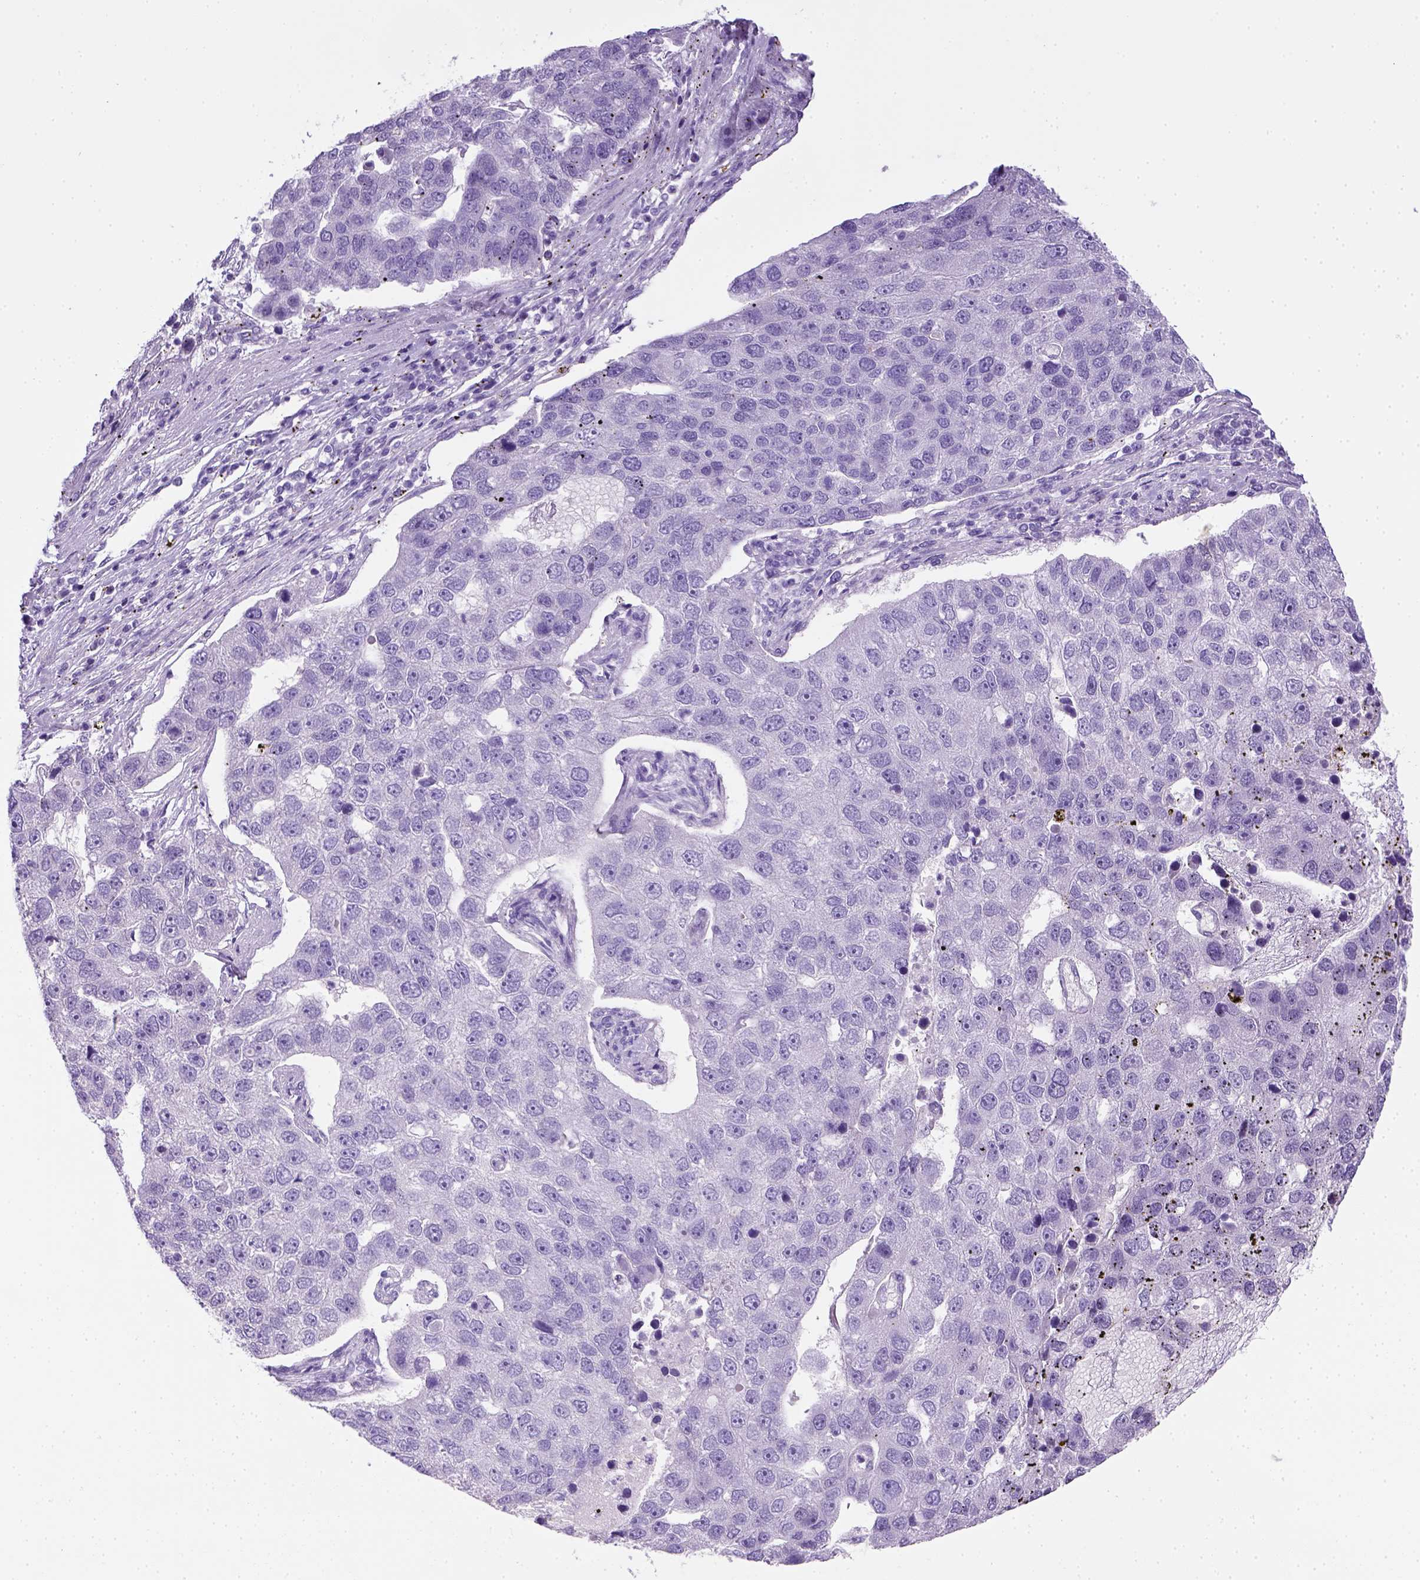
{"staining": {"intensity": "negative", "quantity": "none", "location": "none"}, "tissue": "pancreatic cancer", "cell_type": "Tumor cells", "image_type": "cancer", "snomed": [{"axis": "morphology", "description": "Adenocarcinoma, NOS"}, {"axis": "topography", "description": "Pancreas"}], "caption": "High magnification brightfield microscopy of pancreatic cancer (adenocarcinoma) stained with DAB (3,3'-diaminobenzidine) (brown) and counterstained with hematoxylin (blue): tumor cells show no significant staining.", "gene": "KRT71", "patient": {"sex": "female", "age": 61}}